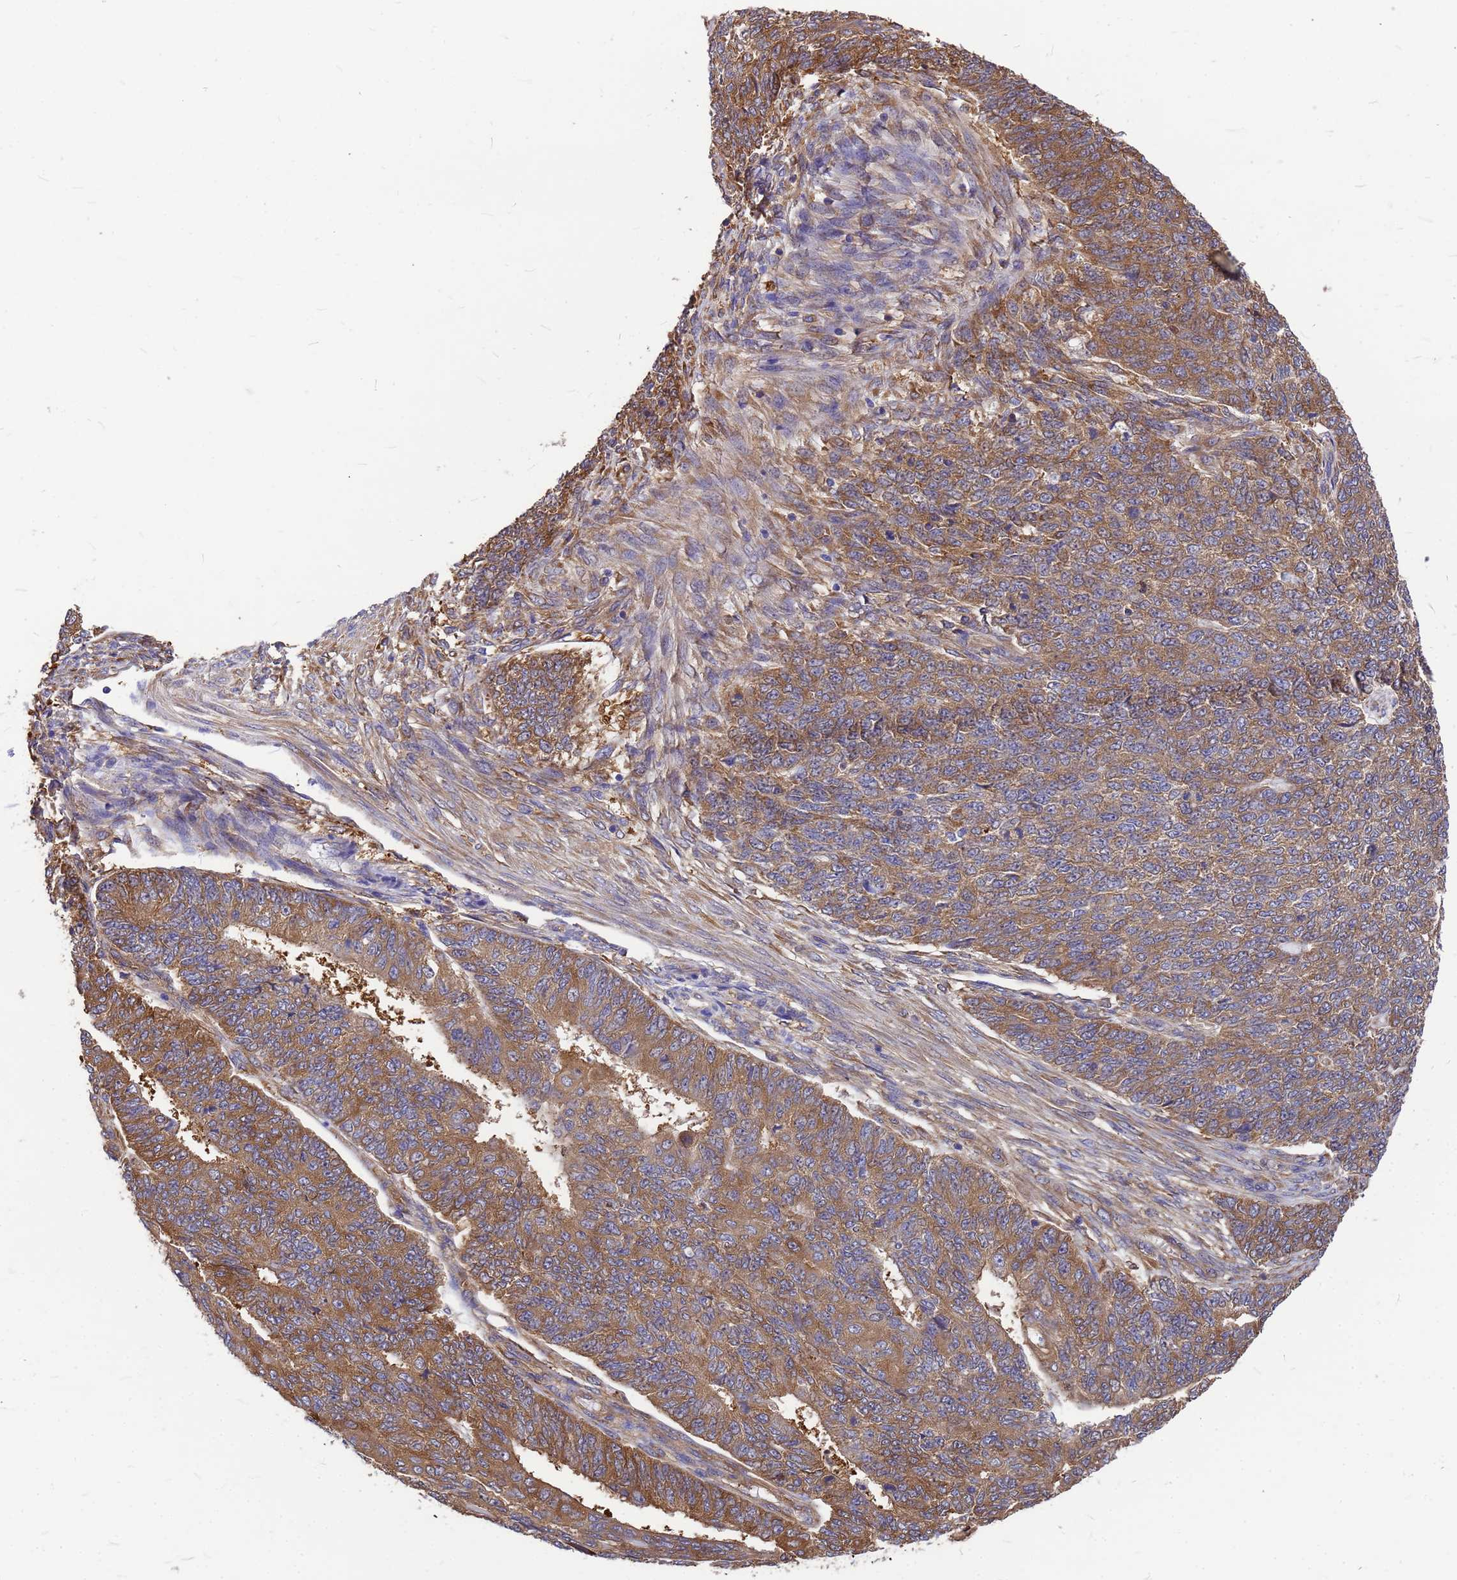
{"staining": {"intensity": "moderate", "quantity": ">75%", "location": "cytoplasmic/membranous"}, "tissue": "endometrial cancer", "cell_type": "Tumor cells", "image_type": "cancer", "snomed": [{"axis": "morphology", "description": "Adenocarcinoma, NOS"}, {"axis": "topography", "description": "Endometrium"}], "caption": "IHC histopathology image of endometrial adenocarcinoma stained for a protein (brown), which displays medium levels of moderate cytoplasmic/membranous expression in about >75% of tumor cells.", "gene": "GID4", "patient": {"sex": "female", "age": 32}}